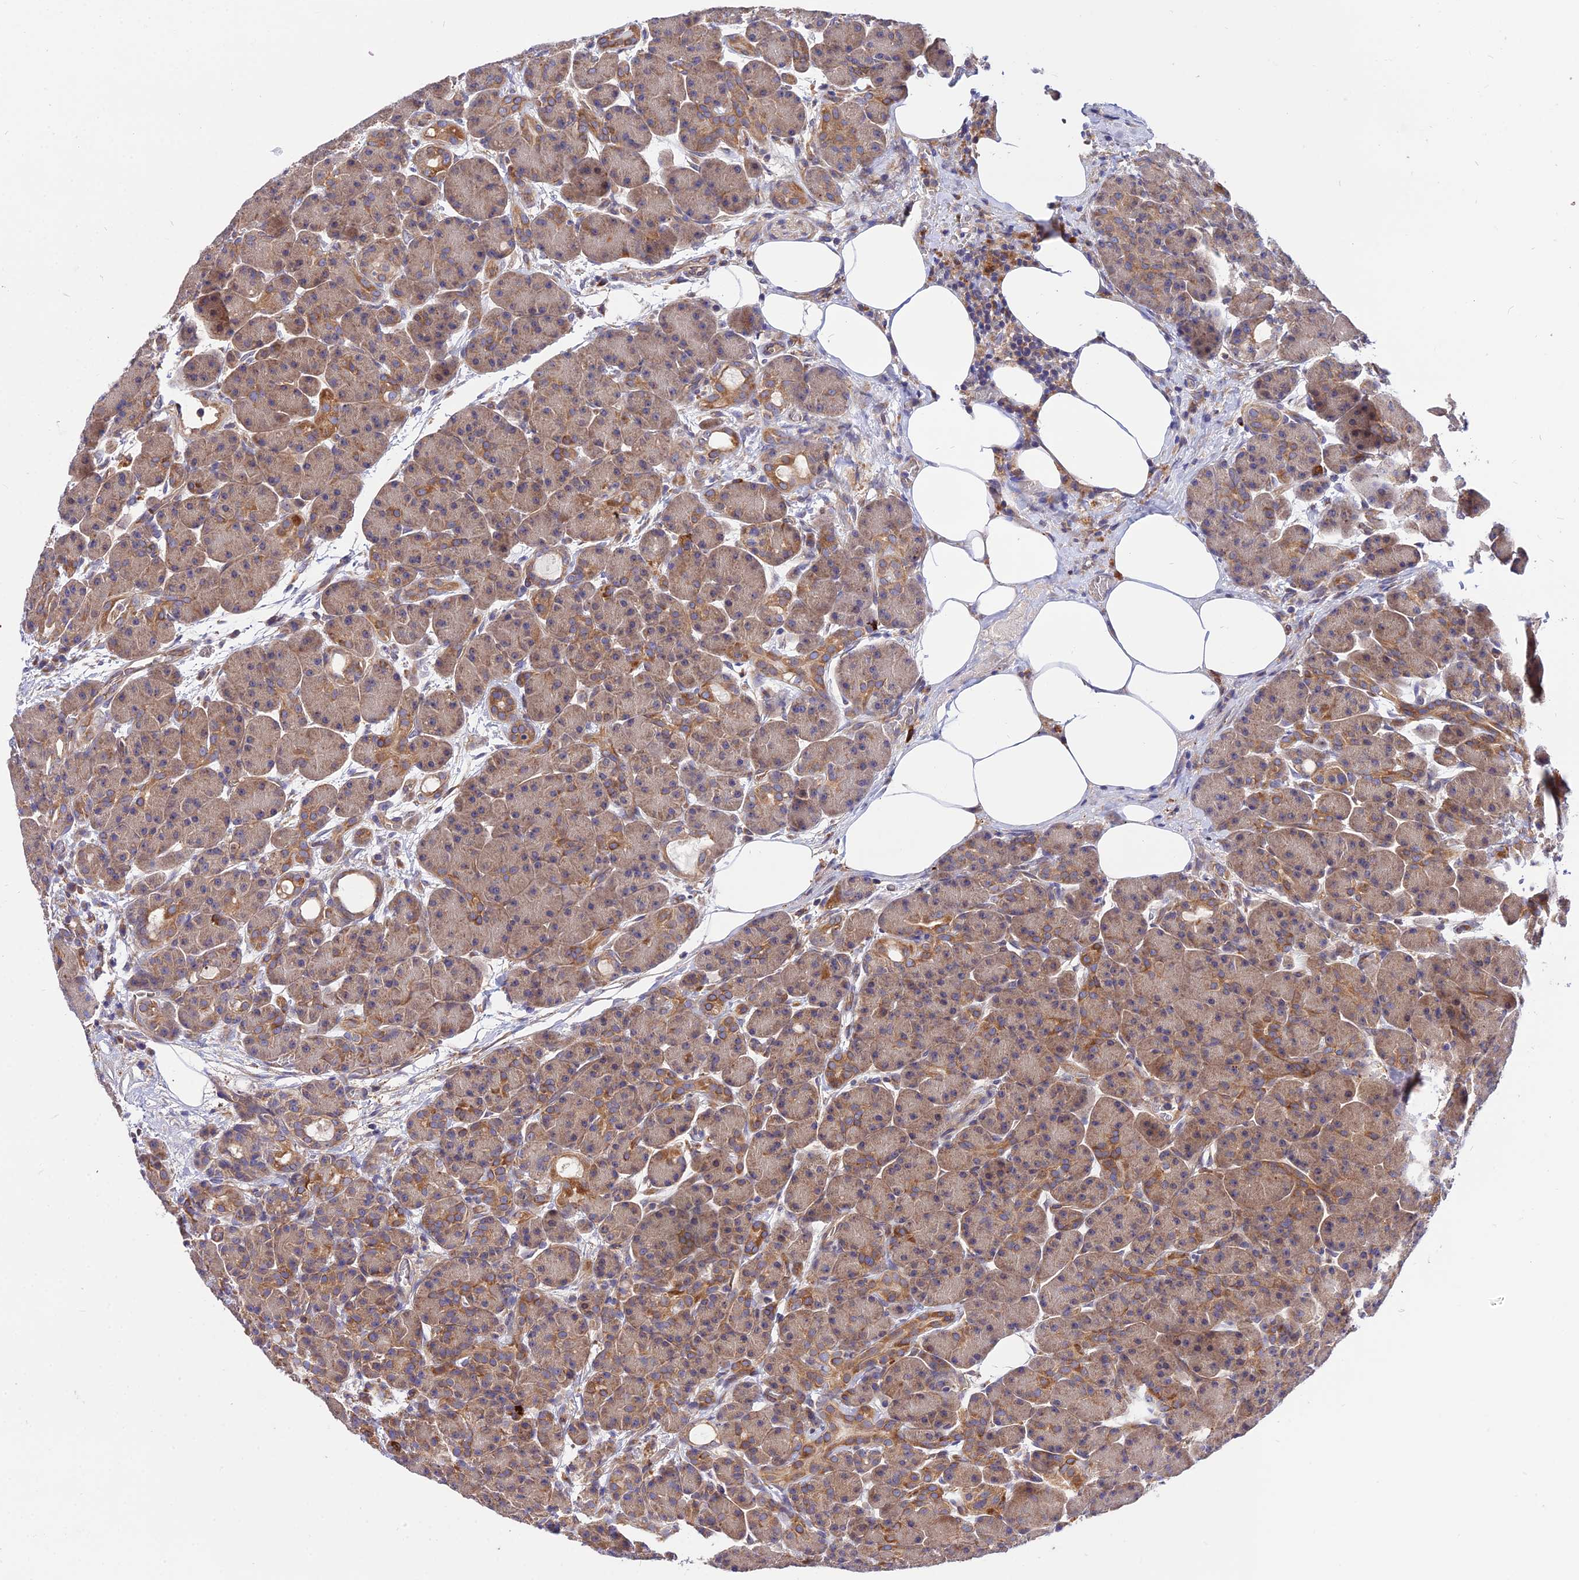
{"staining": {"intensity": "moderate", "quantity": ">75%", "location": "cytoplasmic/membranous"}, "tissue": "pancreas", "cell_type": "Exocrine glandular cells", "image_type": "normal", "snomed": [{"axis": "morphology", "description": "Normal tissue, NOS"}, {"axis": "topography", "description": "Pancreas"}], "caption": "Exocrine glandular cells display moderate cytoplasmic/membranous expression in about >75% of cells in benign pancreas. The staining was performed using DAB (3,3'-diaminobenzidine) to visualize the protein expression in brown, while the nuclei were stained in blue with hematoxylin (Magnification: 20x).", "gene": "CDC37L1", "patient": {"sex": "male", "age": 63}}